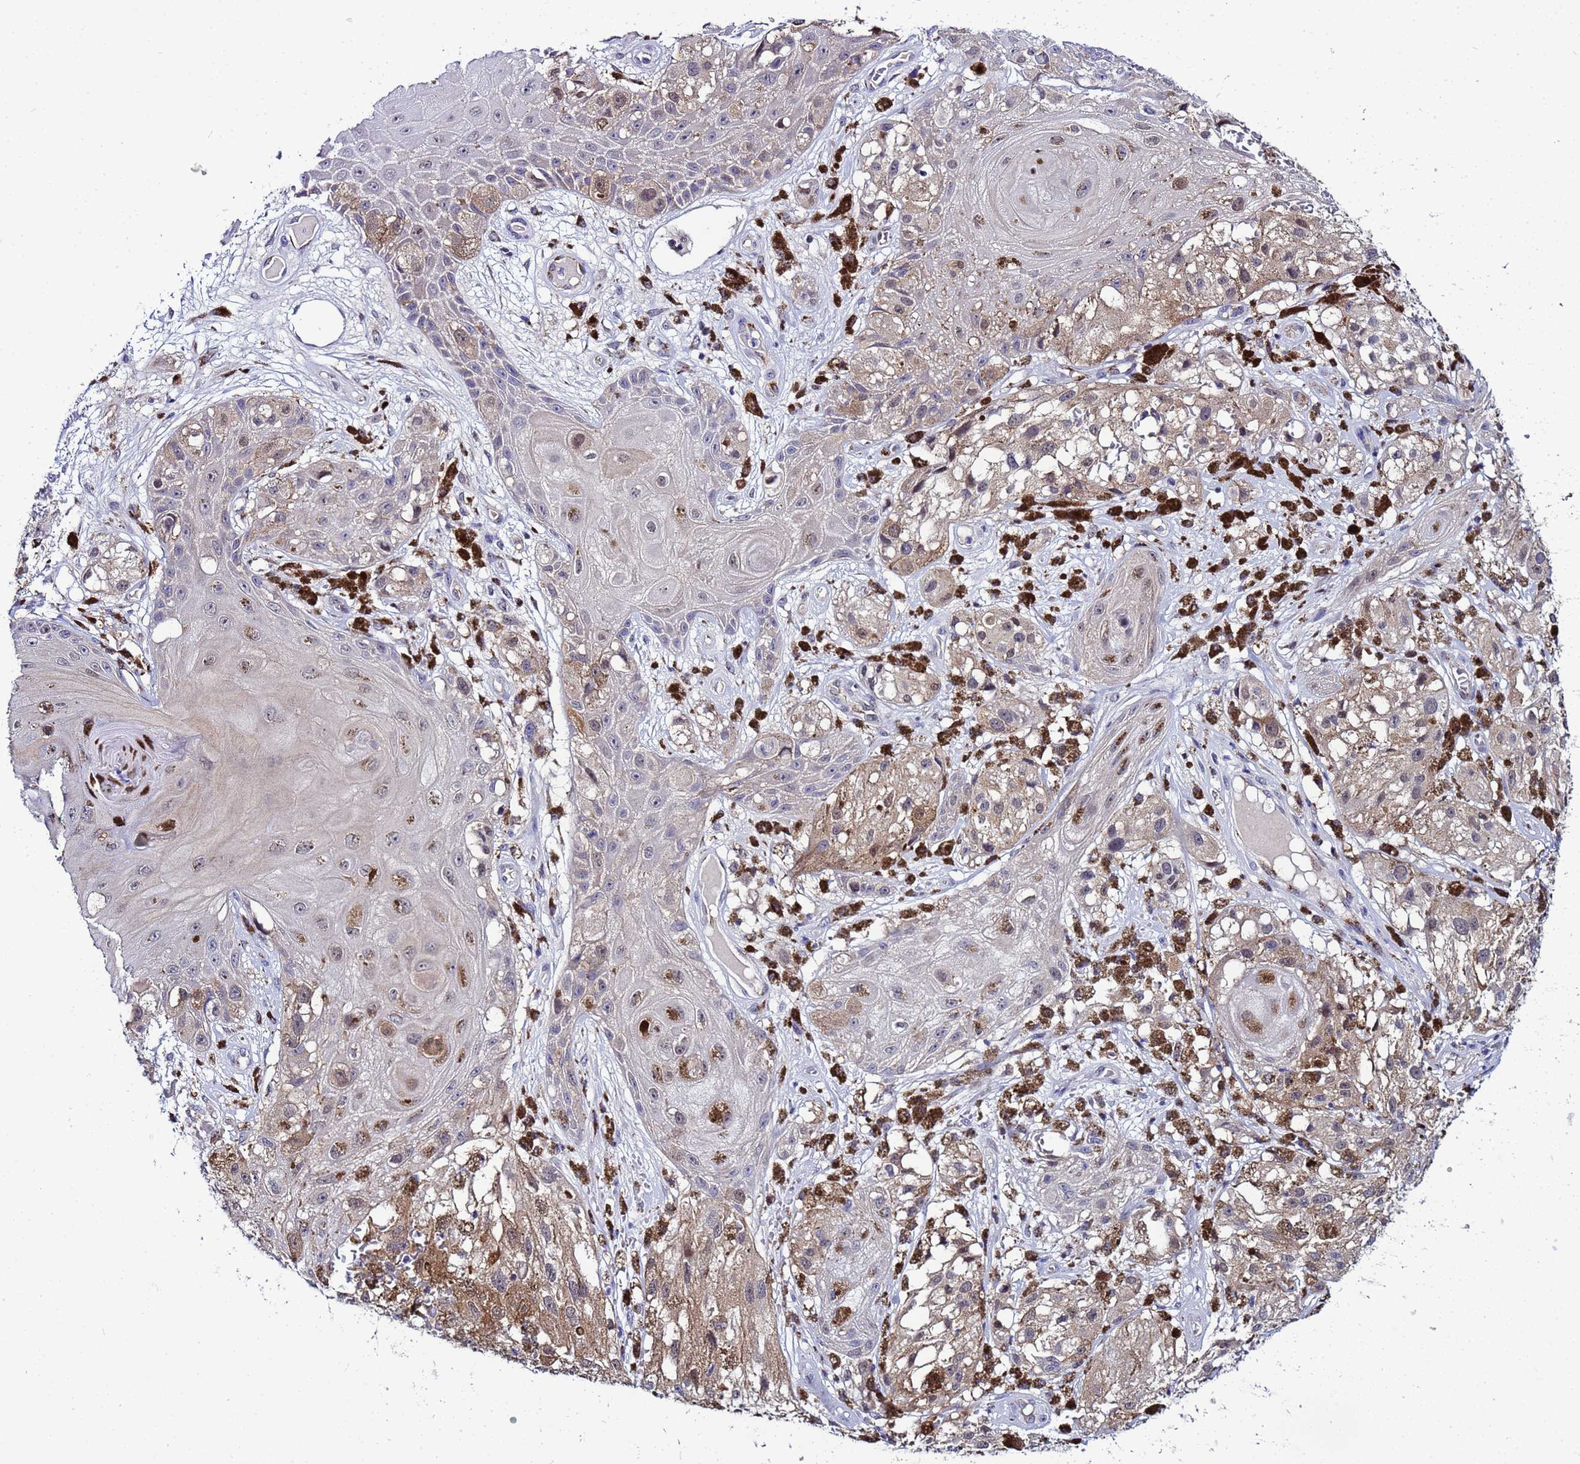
{"staining": {"intensity": "weak", "quantity": "25%-75%", "location": "cytoplasmic/membranous"}, "tissue": "melanoma", "cell_type": "Tumor cells", "image_type": "cancer", "snomed": [{"axis": "morphology", "description": "Malignant melanoma, NOS"}, {"axis": "topography", "description": "Skin"}], "caption": "IHC of human malignant melanoma reveals low levels of weak cytoplasmic/membranous staining in about 25%-75% of tumor cells.", "gene": "SLC25A37", "patient": {"sex": "male", "age": 88}}